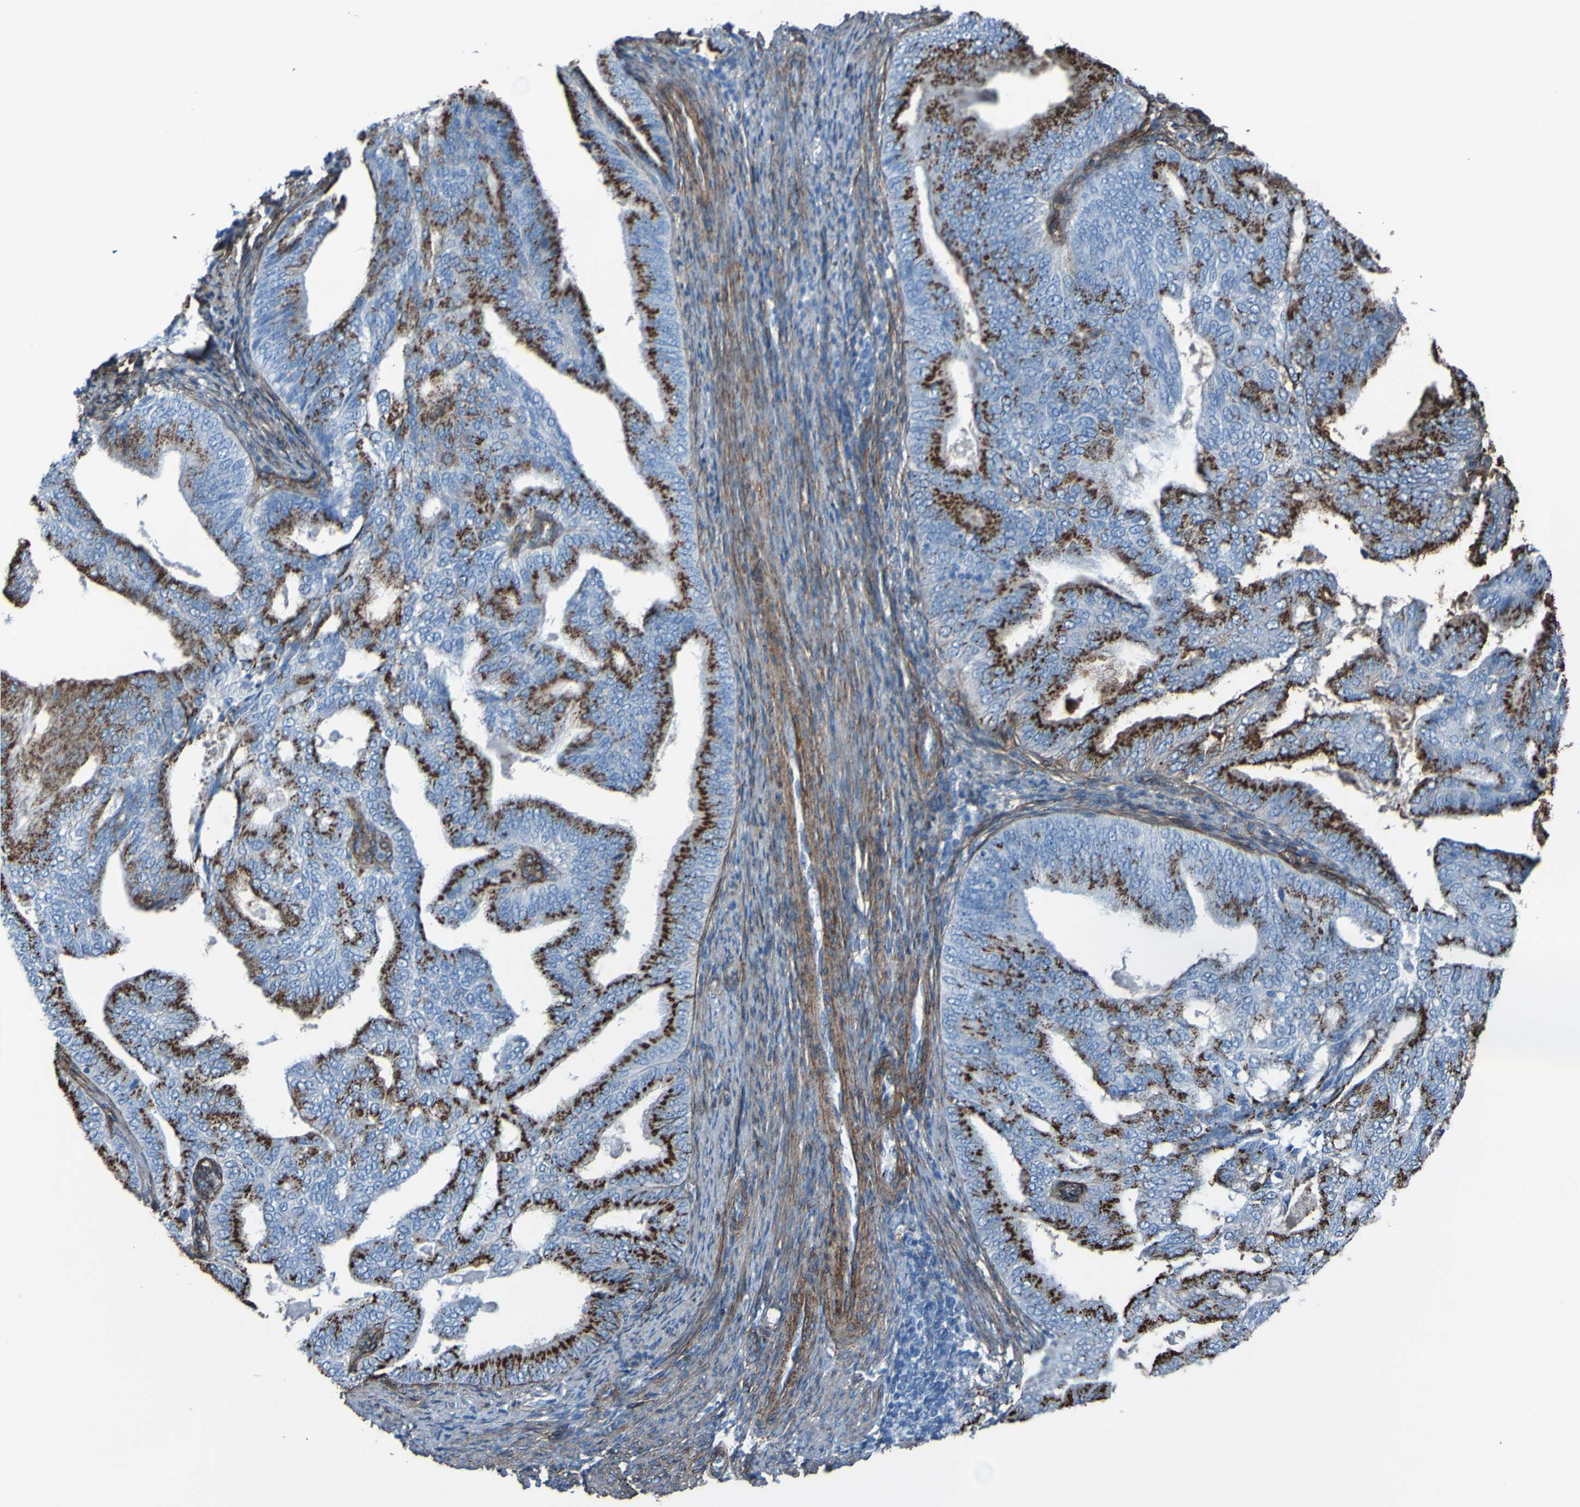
{"staining": {"intensity": "strong", "quantity": ">75%", "location": "cytoplasmic/membranous"}, "tissue": "endometrial cancer", "cell_type": "Tumor cells", "image_type": "cancer", "snomed": [{"axis": "morphology", "description": "Adenocarcinoma, NOS"}, {"axis": "topography", "description": "Endometrium"}], "caption": "IHC of human endometrial cancer (adenocarcinoma) exhibits high levels of strong cytoplasmic/membranous positivity in about >75% of tumor cells.", "gene": "COL4A2", "patient": {"sex": "female", "age": 58}}